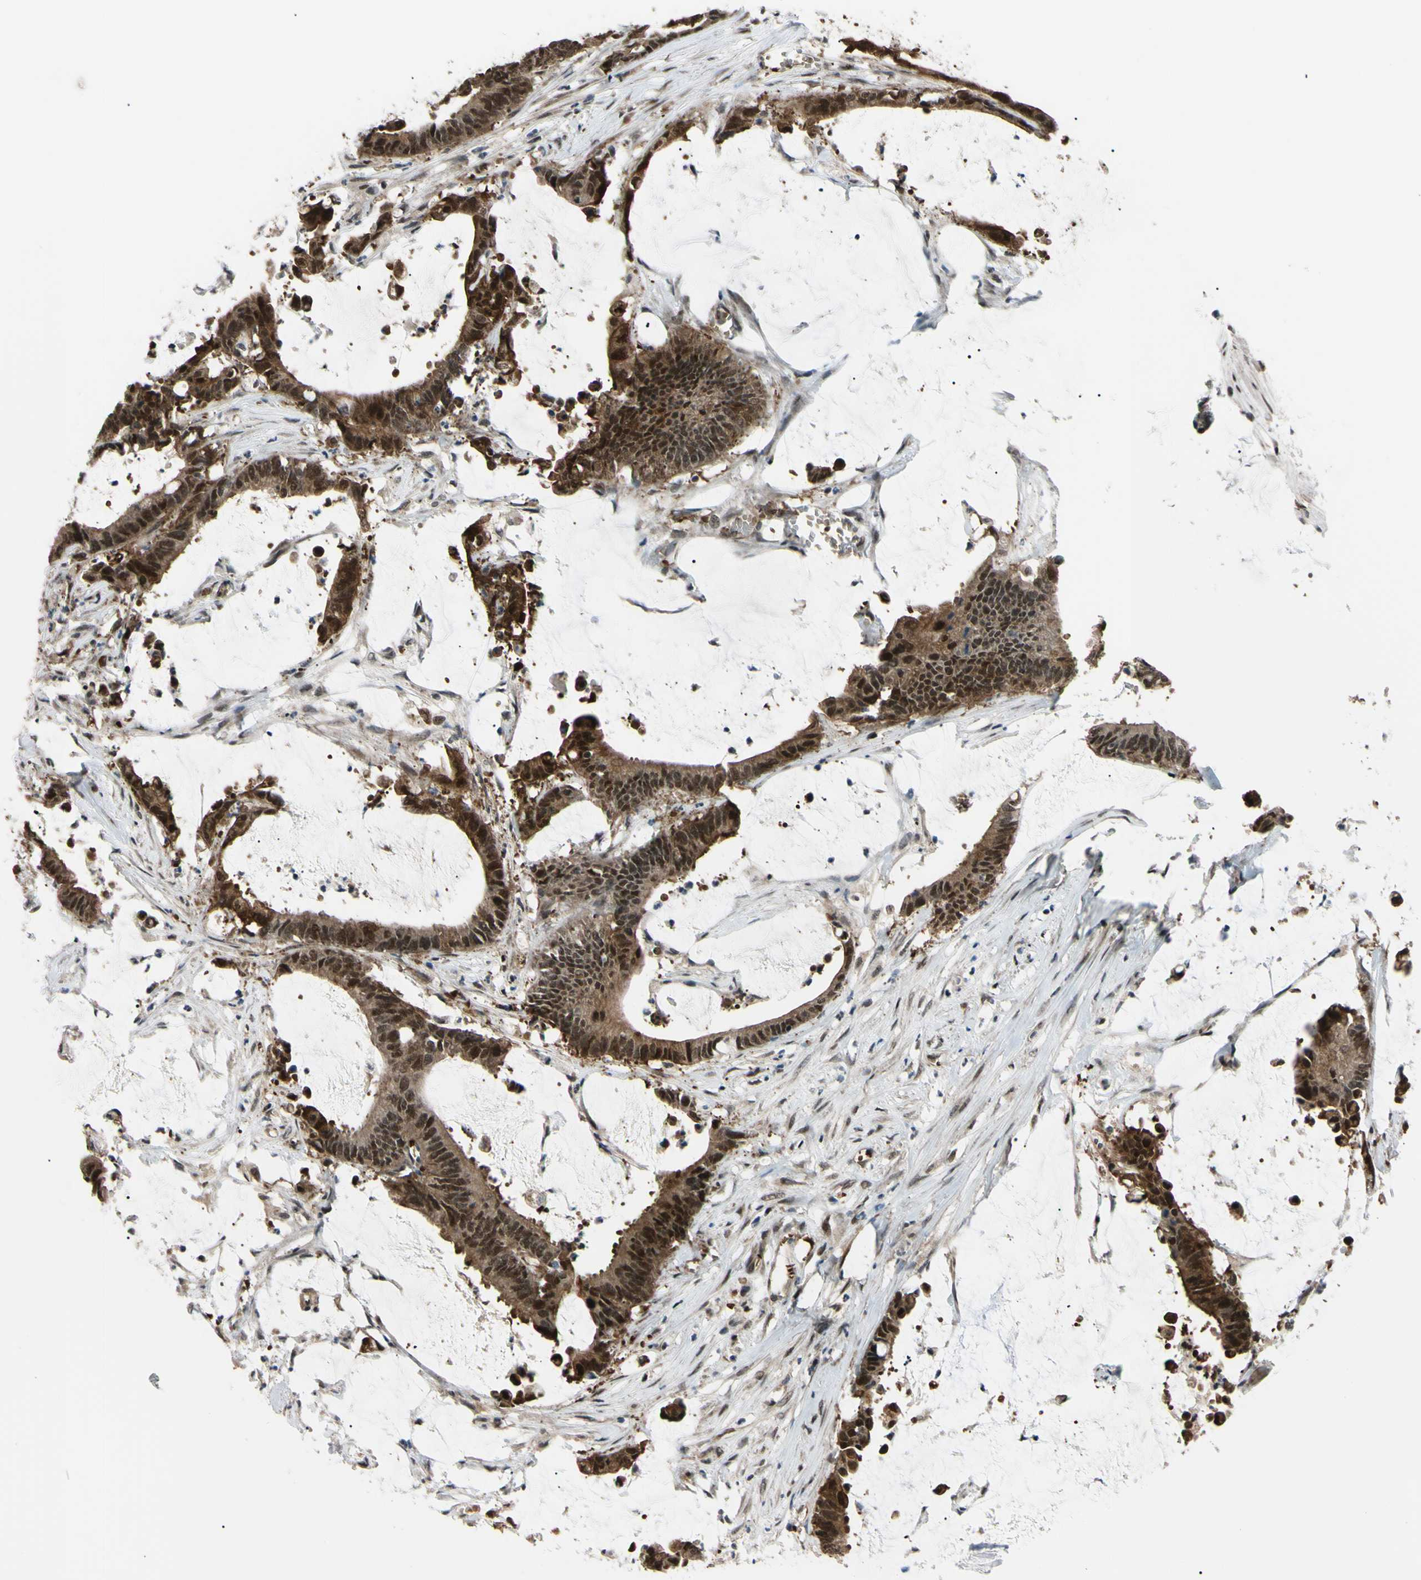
{"staining": {"intensity": "strong", "quantity": ">75%", "location": "cytoplasmic/membranous,nuclear"}, "tissue": "colorectal cancer", "cell_type": "Tumor cells", "image_type": "cancer", "snomed": [{"axis": "morphology", "description": "Adenocarcinoma, NOS"}, {"axis": "topography", "description": "Rectum"}], "caption": "Immunohistochemical staining of human colorectal cancer (adenocarcinoma) displays strong cytoplasmic/membranous and nuclear protein positivity in approximately >75% of tumor cells.", "gene": "THAP12", "patient": {"sex": "female", "age": 66}}